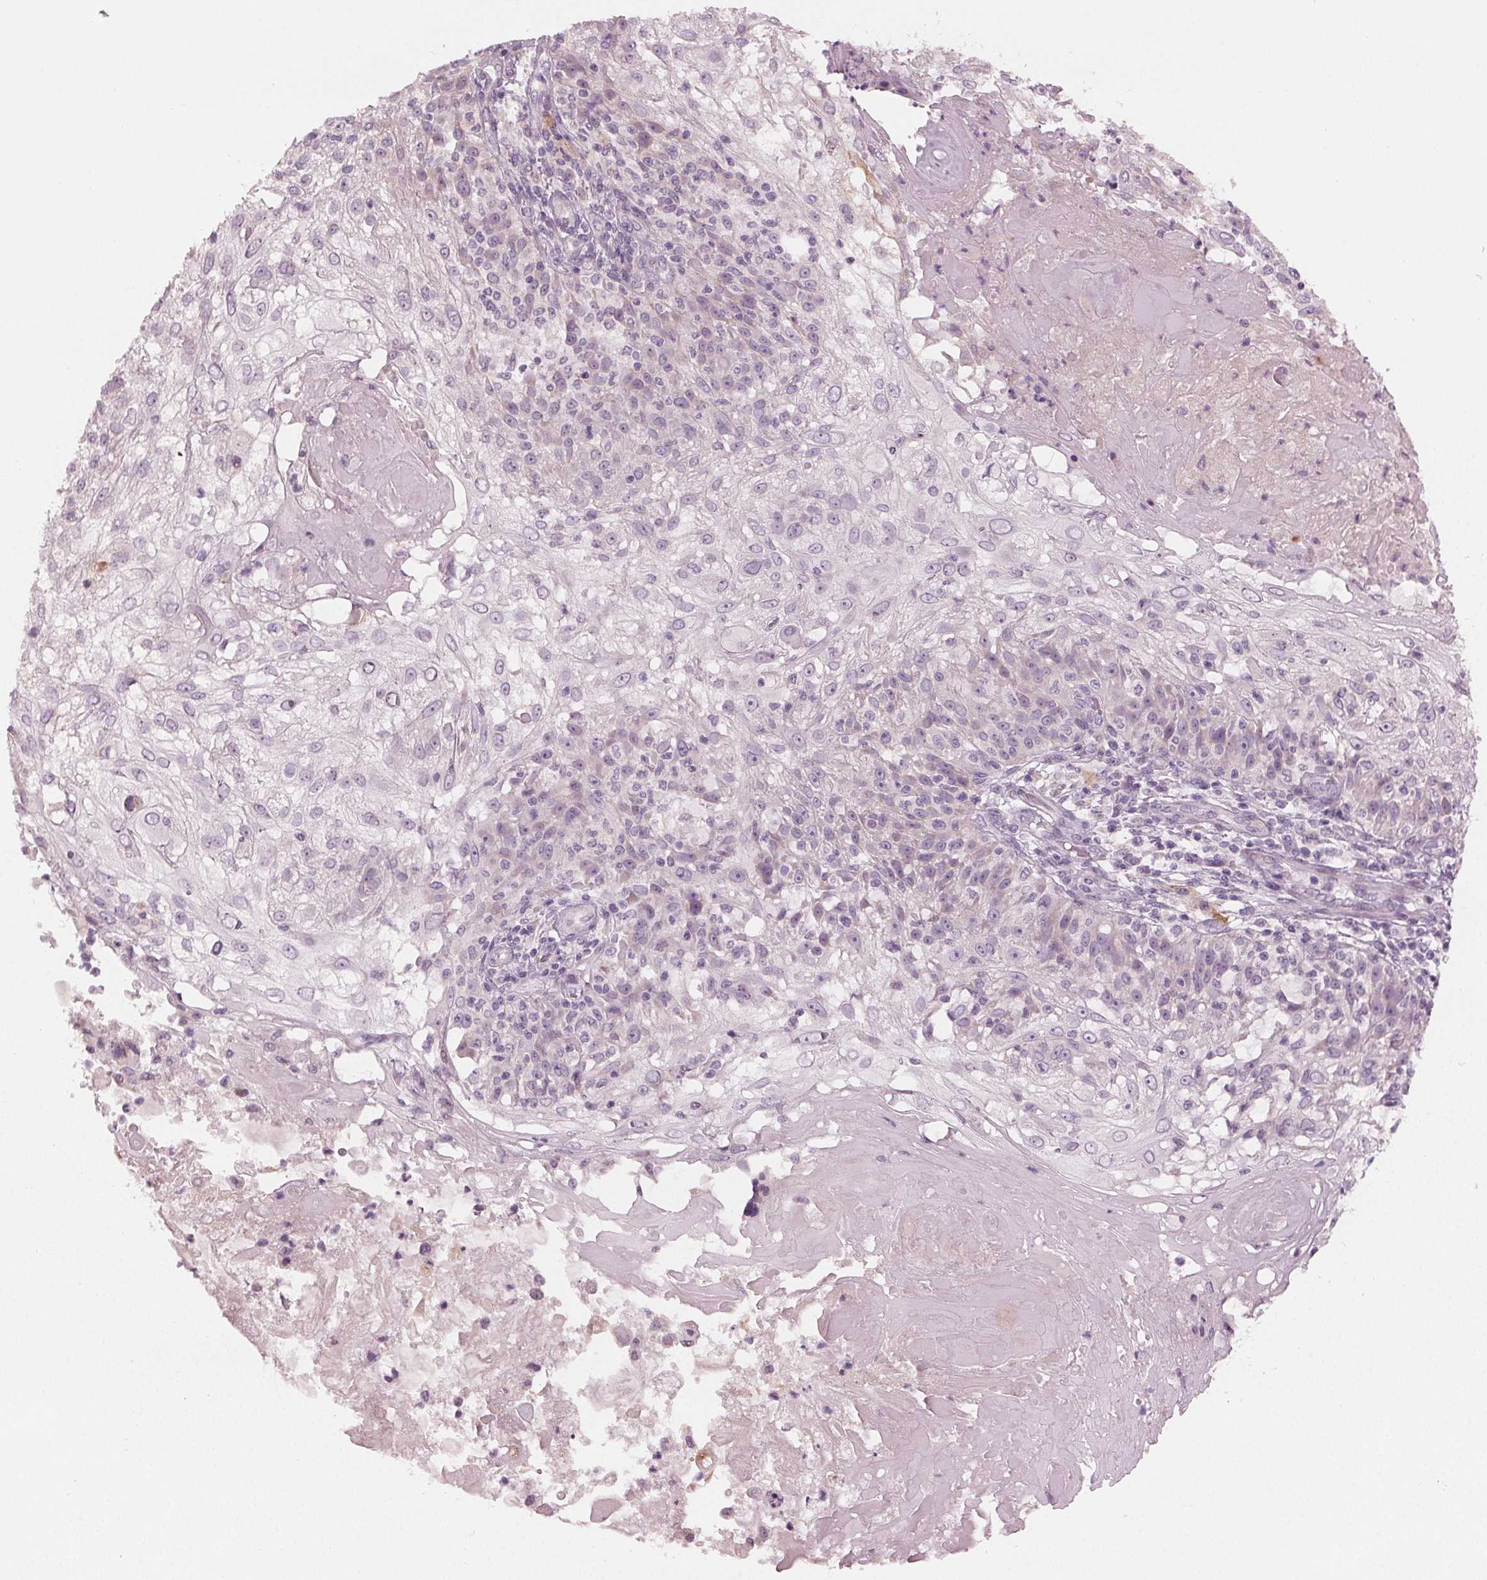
{"staining": {"intensity": "negative", "quantity": "none", "location": "none"}, "tissue": "skin cancer", "cell_type": "Tumor cells", "image_type": "cancer", "snomed": [{"axis": "morphology", "description": "Normal tissue, NOS"}, {"axis": "morphology", "description": "Squamous cell carcinoma, NOS"}, {"axis": "topography", "description": "Skin"}], "caption": "Tumor cells are negative for protein expression in human skin squamous cell carcinoma. Brightfield microscopy of immunohistochemistry (IHC) stained with DAB (brown) and hematoxylin (blue), captured at high magnification.", "gene": "PRAP1", "patient": {"sex": "female", "age": 83}}